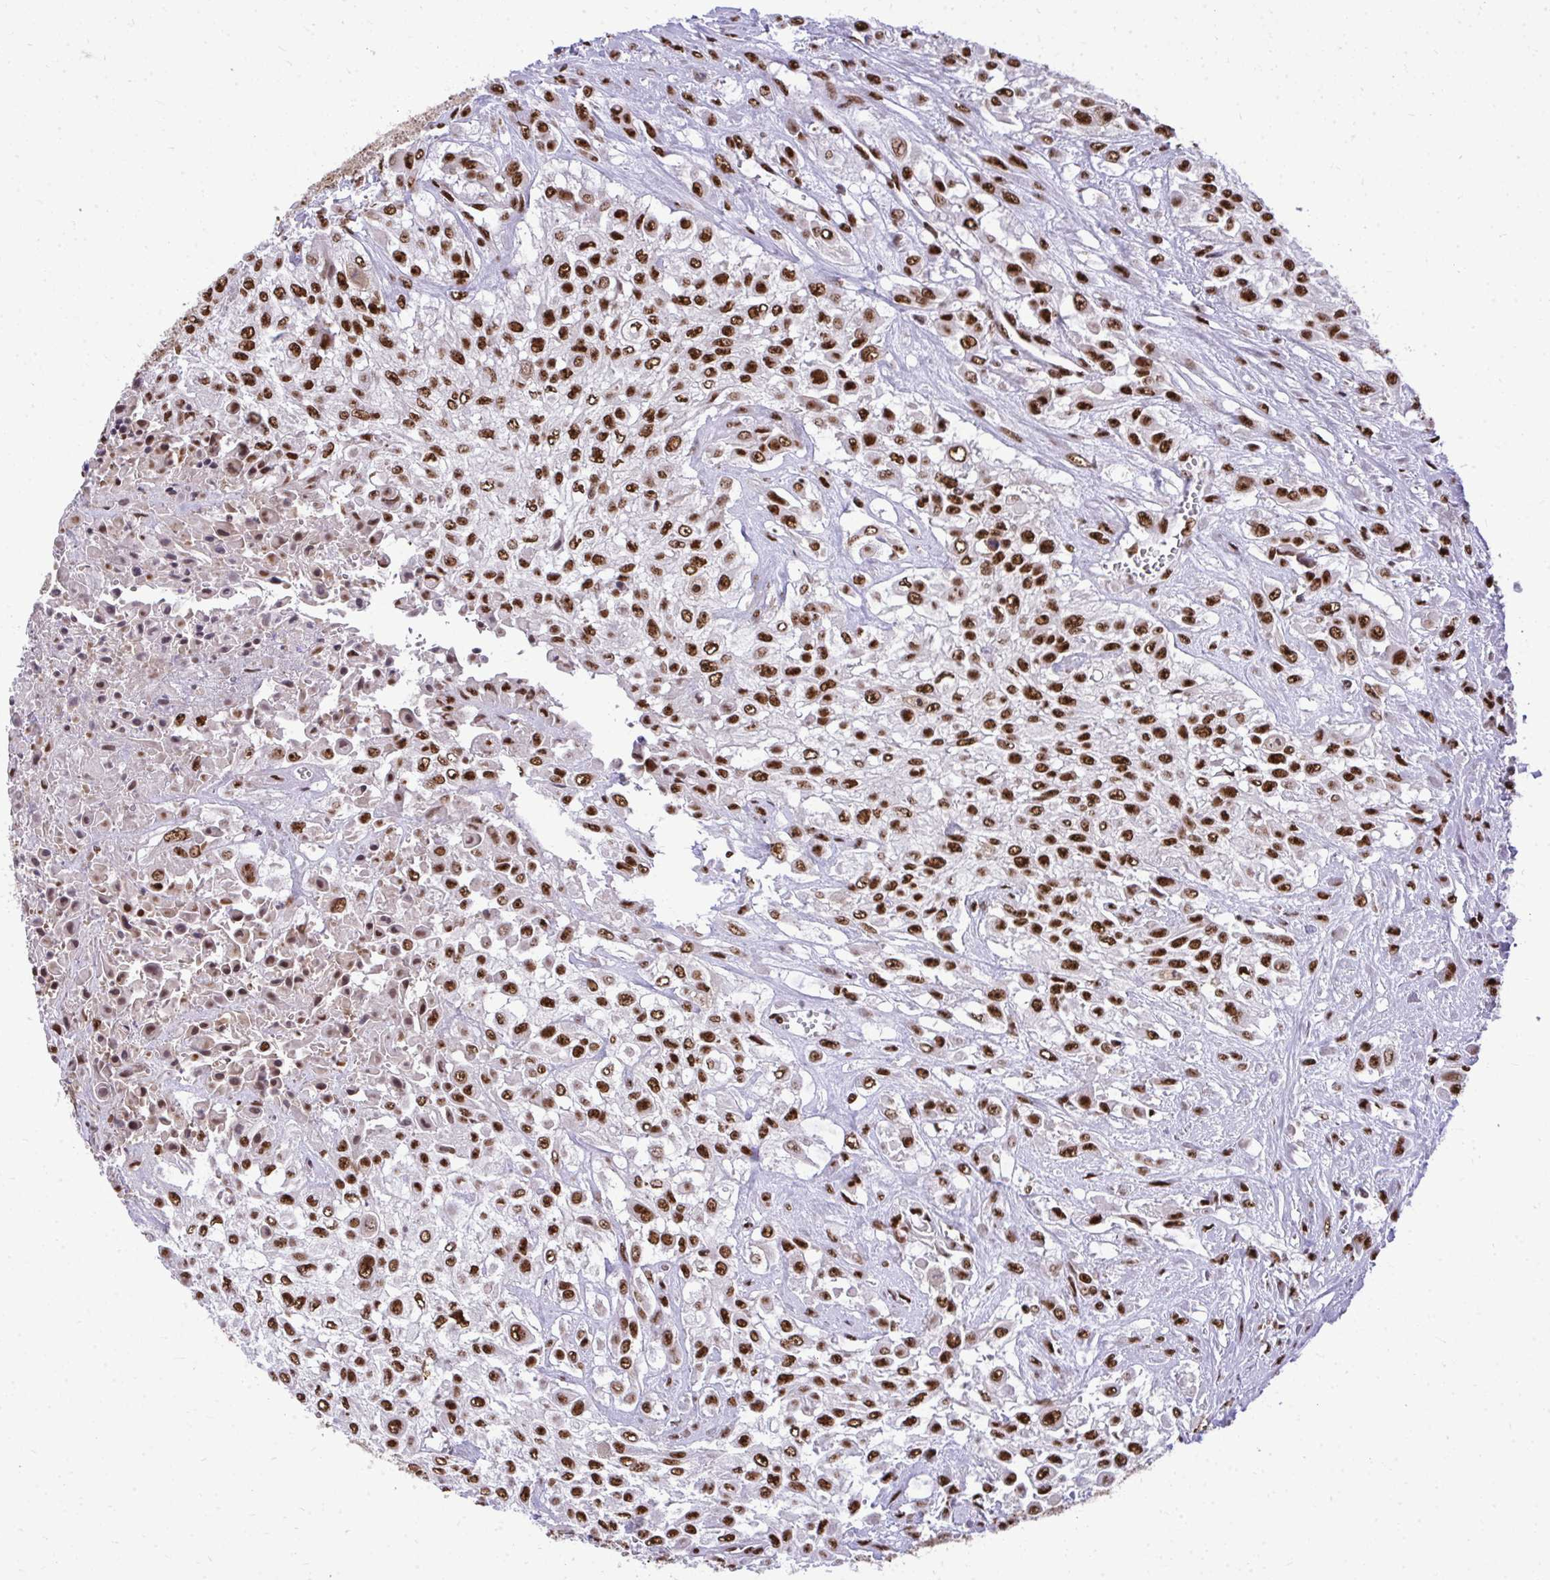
{"staining": {"intensity": "strong", "quantity": ">75%", "location": "nuclear"}, "tissue": "urothelial cancer", "cell_type": "Tumor cells", "image_type": "cancer", "snomed": [{"axis": "morphology", "description": "Urothelial carcinoma, High grade"}, {"axis": "topography", "description": "Urinary bladder"}], "caption": "Human high-grade urothelial carcinoma stained for a protein (brown) reveals strong nuclear positive positivity in approximately >75% of tumor cells.", "gene": "PRPF19", "patient": {"sex": "male", "age": 57}}